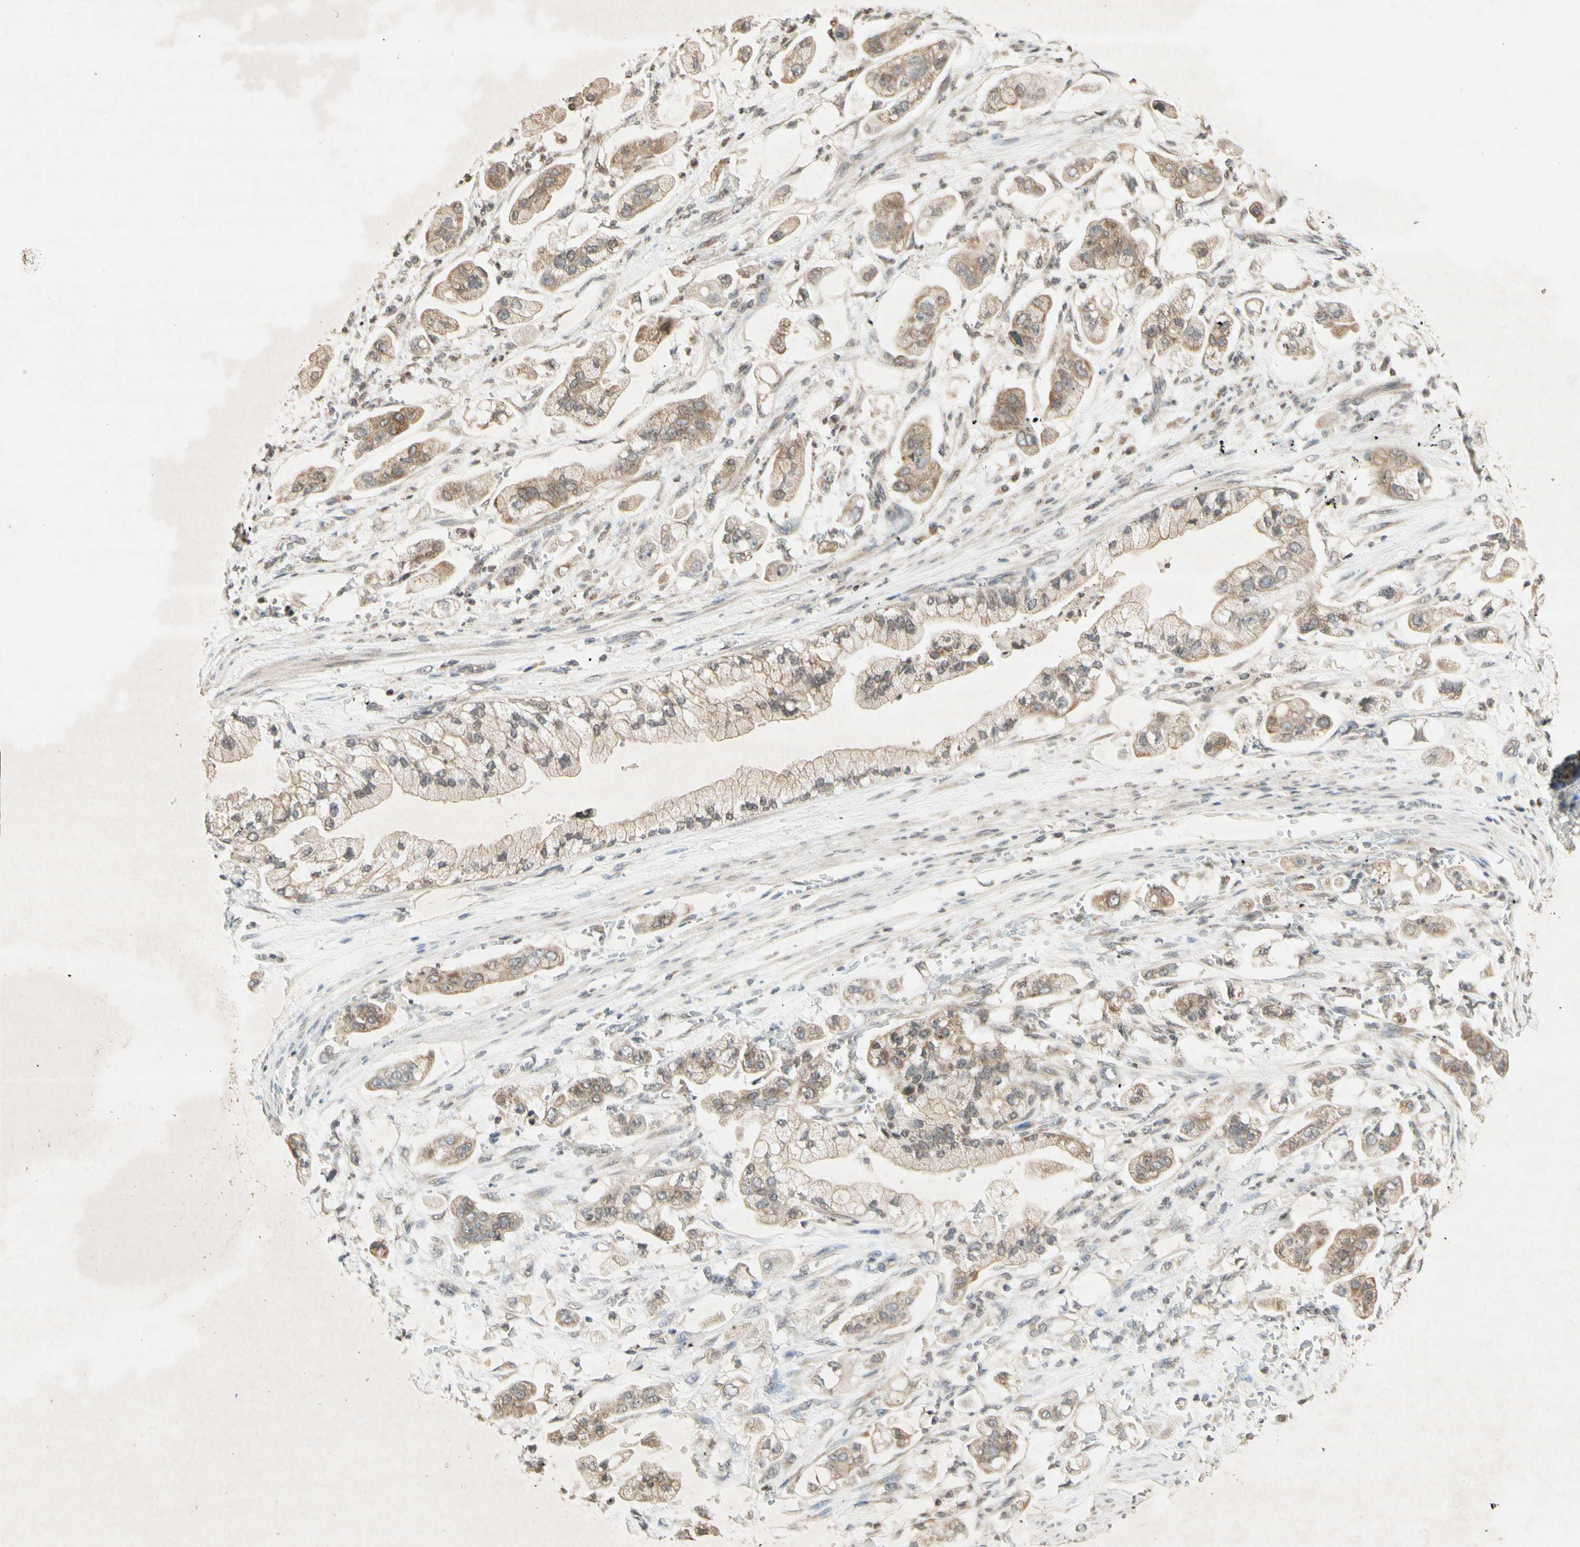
{"staining": {"intensity": "weak", "quantity": "25%-75%", "location": "cytoplasmic/membranous"}, "tissue": "stomach cancer", "cell_type": "Tumor cells", "image_type": "cancer", "snomed": [{"axis": "morphology", "description": "Adenocarcinoma, NOS"}, {"axis": "topography", "description": "Stomach"}], "caption": "Stomach adenocarcinoma tissue exhibits weak cytoplasmic/membranous expression in approximately 25%-75% of tumor cells", "gene": "CCNI", "patient": {"sex": "male", "age": 62}}